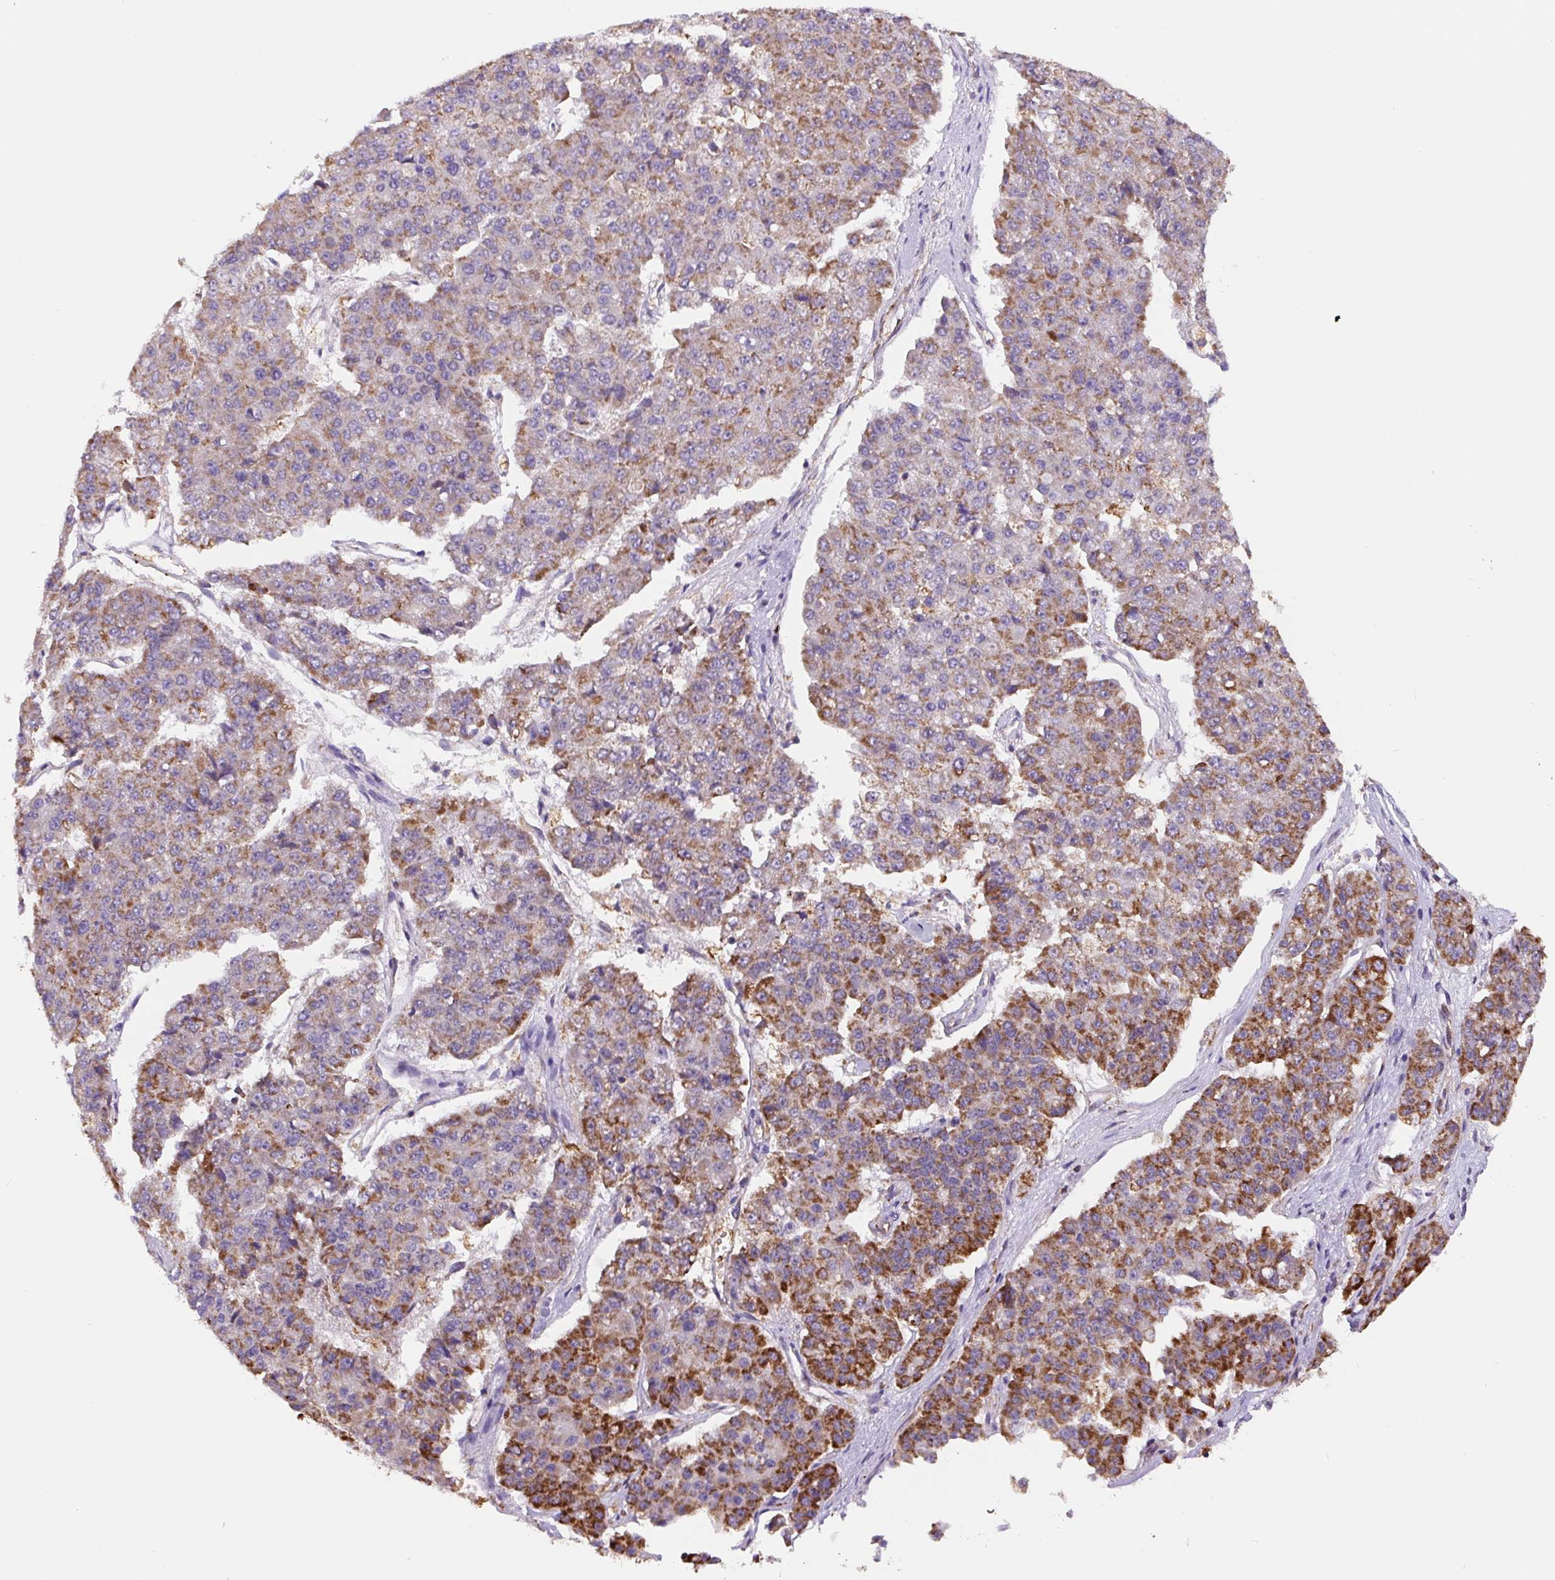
{"staining": {"intensity": "moderate", "quantity": "25%-75%", "location": "cytoplasmic/membranous"}, "tissue": "pancreatic cancer", "cell_type": "Tumor cells", "image_type": "cancer", "snomed": [{"axis": "morphology", "description": "Adenocarcinoma, NOS"}, {"axis": "topography", "description": "Pancreas"}], "caption": "Protein expression analysis of pancreatic cancer (adenocarcinoma) displays moderate cytoplasmic/membranous staining in approximately 25%-75% of tumor cells. The staining was performed using DAB to visualize the protein expression in brown, while the nuclei were stained in blue with hematoxylin (Magnification: 20x).", "gene": "MT-CO2", "patient": {"sex": "male", "age": 50}}